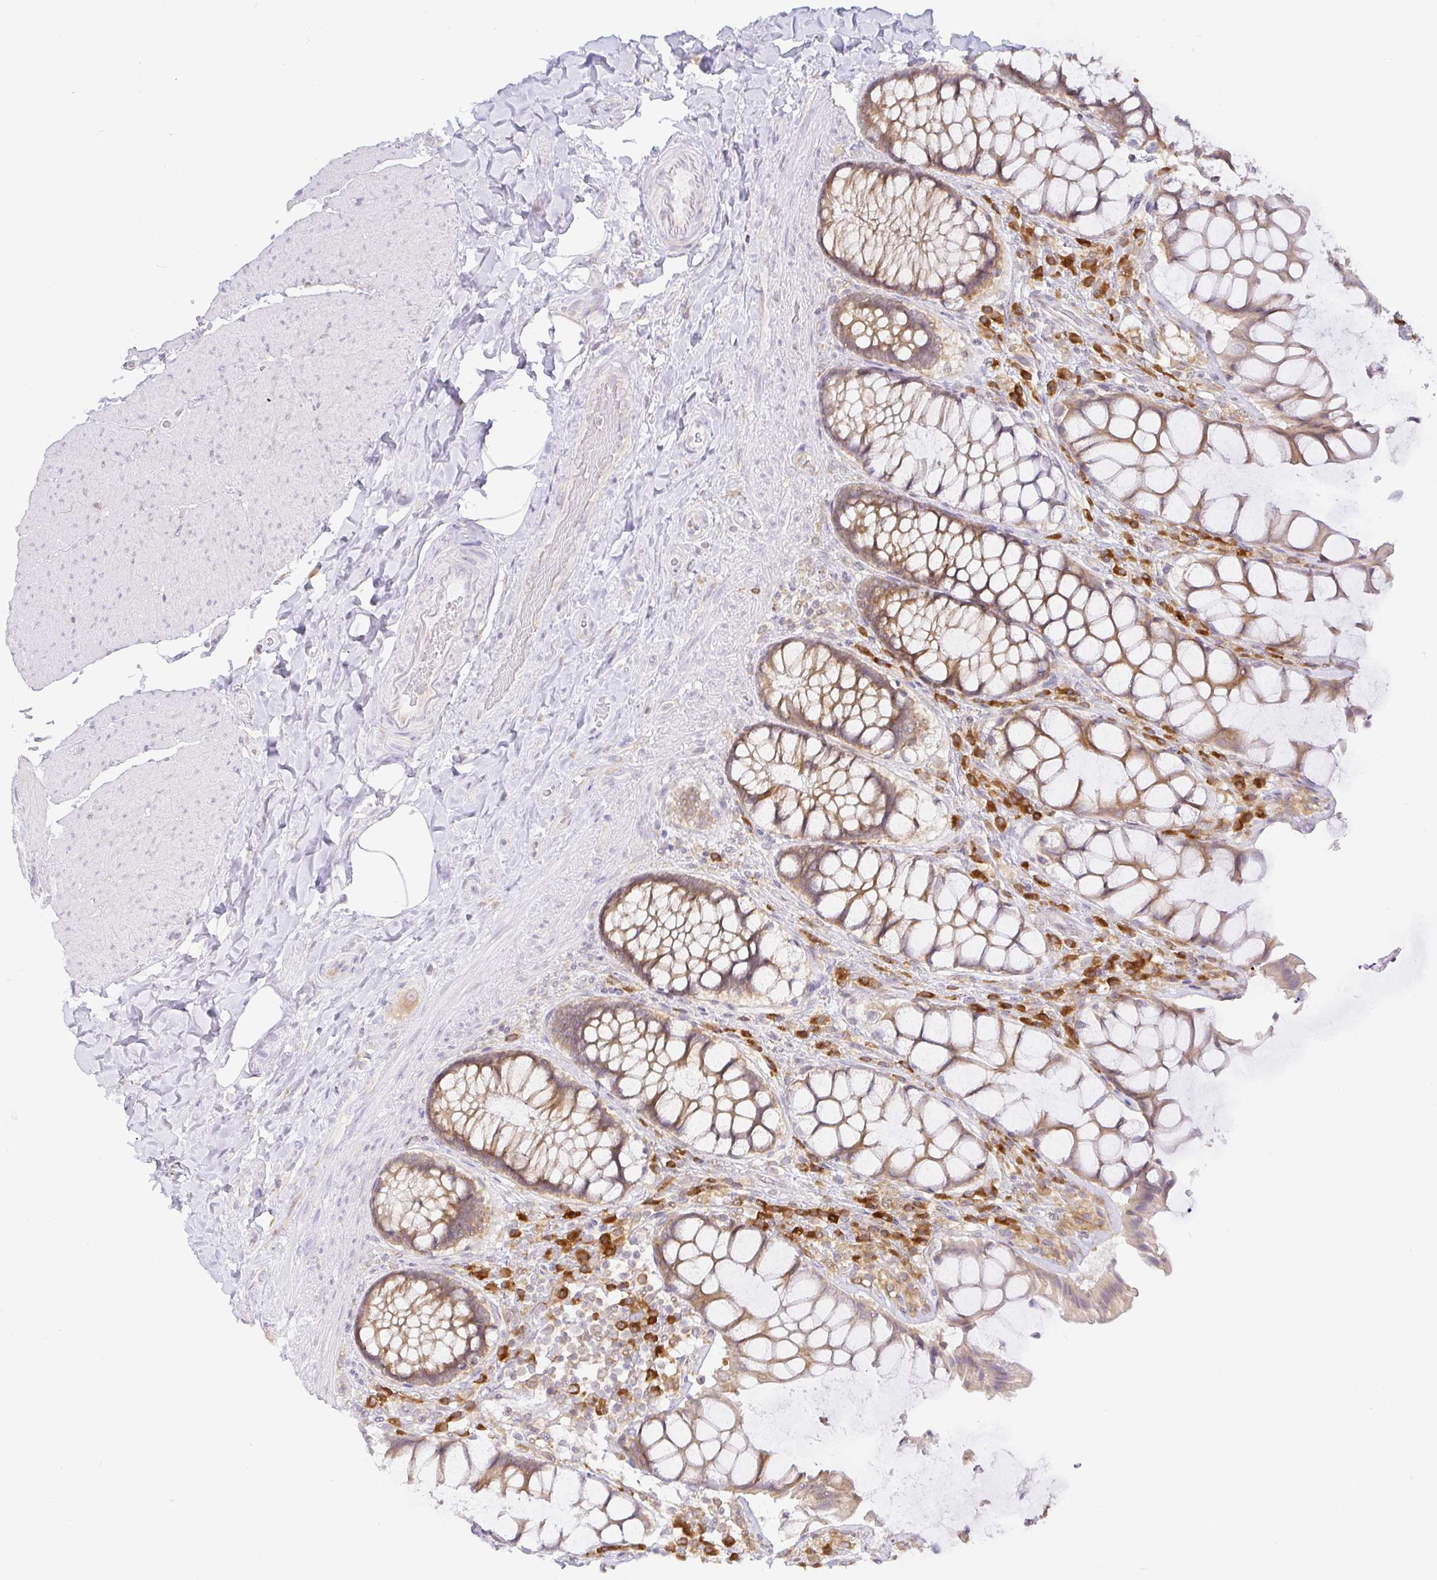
{"staining": {"intensity": "moderate", "quantity": ">75%", "location": "cytoplasmic/membranous"}, "tissue": "rectum", "cell_type": "Glandular cells", "image_type": "normal", "snomed": [{"axis": "morphology", "description": "Normal tissue, NOS"}, {"axis": "topography", "description": "Rectum"}], "caption": "IHC of benign rectum reveals medium levels of moderate cytoplasmic/membranous staining in approximately >75% of glandular cells.", "gene": "DERL2", "patient": {"sex": "female", "age": 58}}